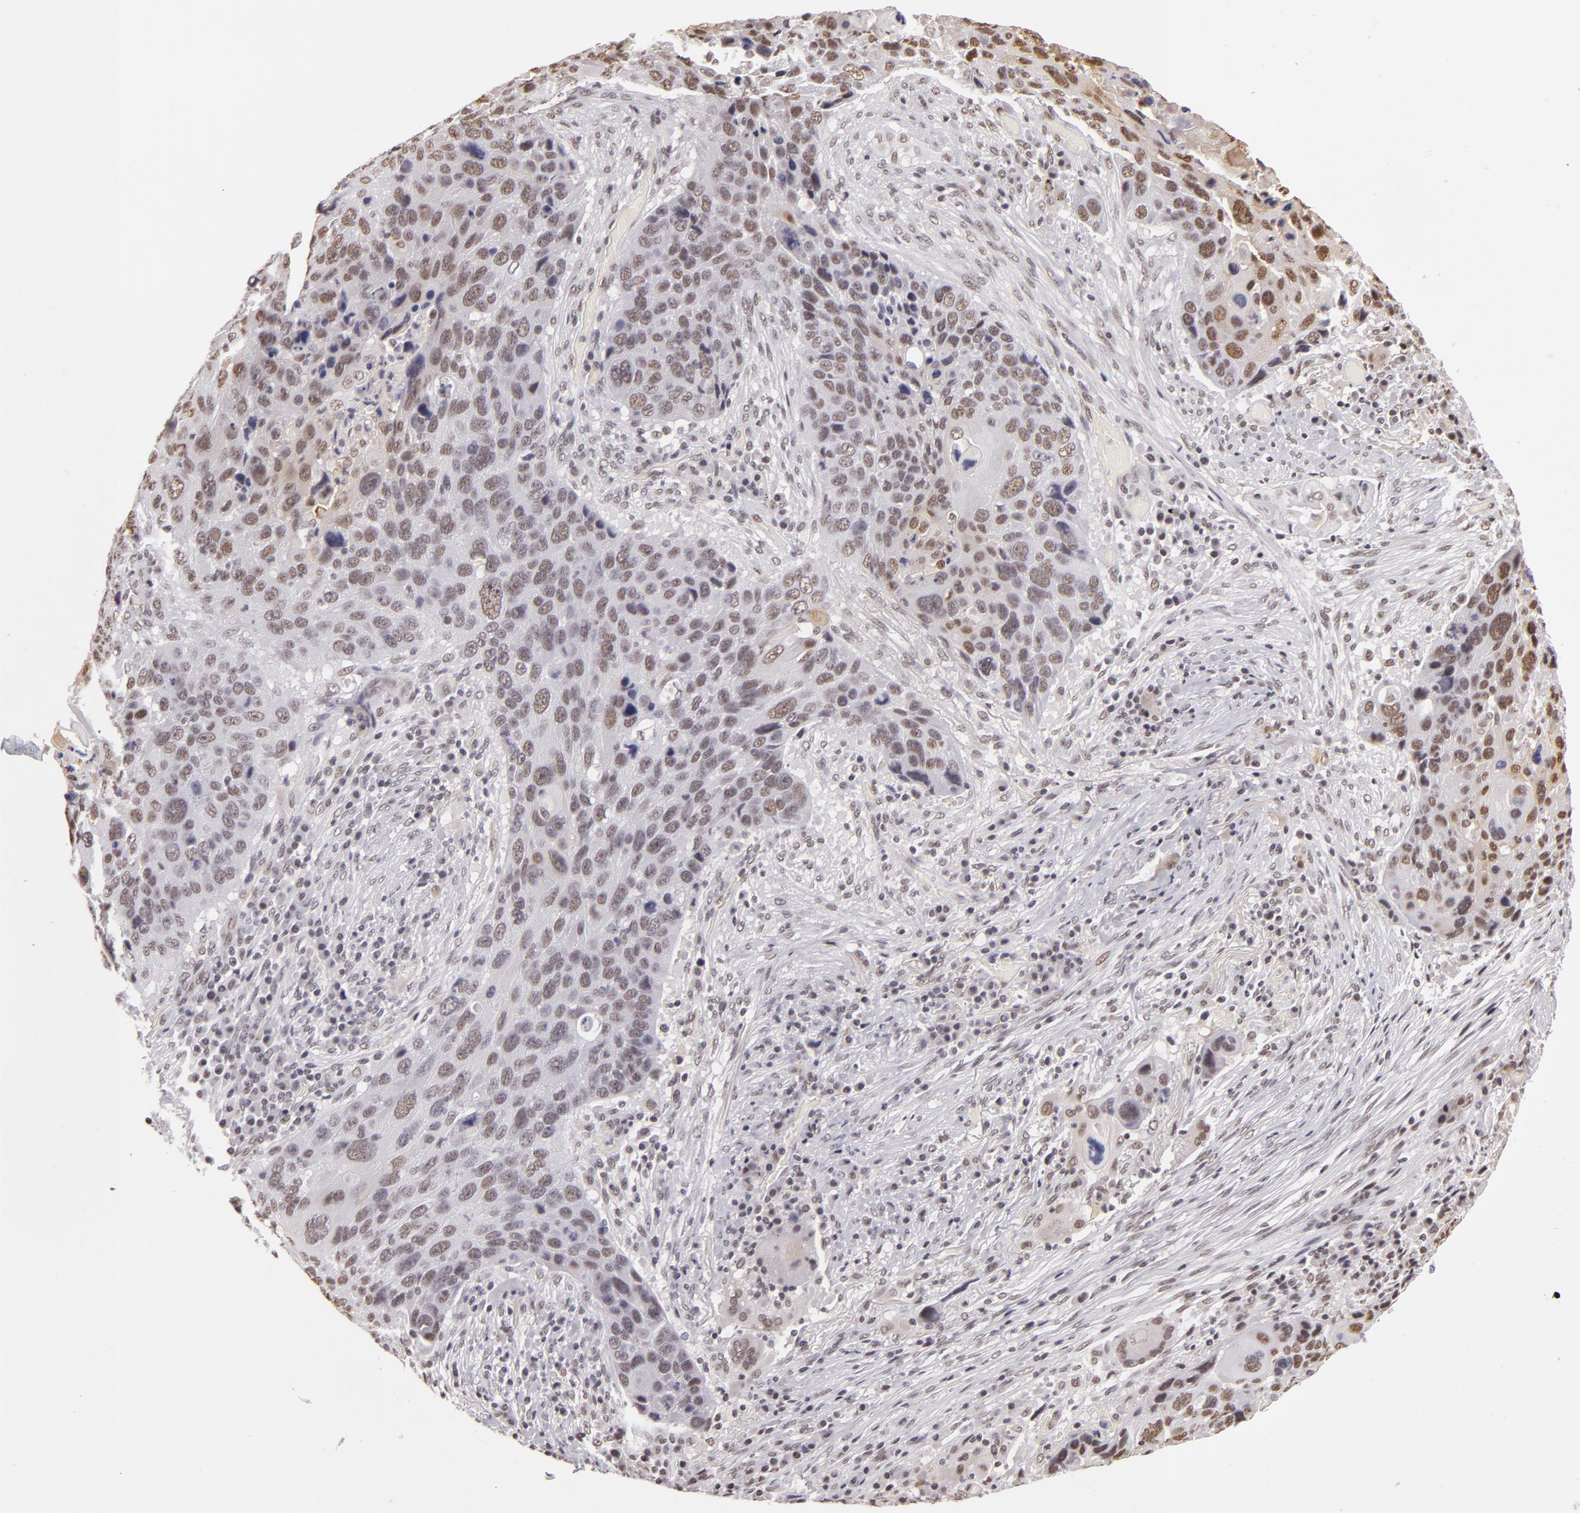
{"staining": {"intensity": "moderate", "quantity": "25%-75%", "location": "nuclear"}, "tissue": "lung cancer", "cell_type": "Tumor cells", "image_type": "cancer", "snomed": [{"axis": "morphology", "description": "Squamous cell carcinoma, NOS"}, {"axis": "topography", "description": "Lung"}], "caption": "Immunohistochemical staining of lung cancer demonstrates medium levels of moderate nuclear protein staining in about 25%-75% of tumor cells. Nuclei are stained in blue.", "gene": "INTS6", "patient": {"sex": "male", "age": 68}}